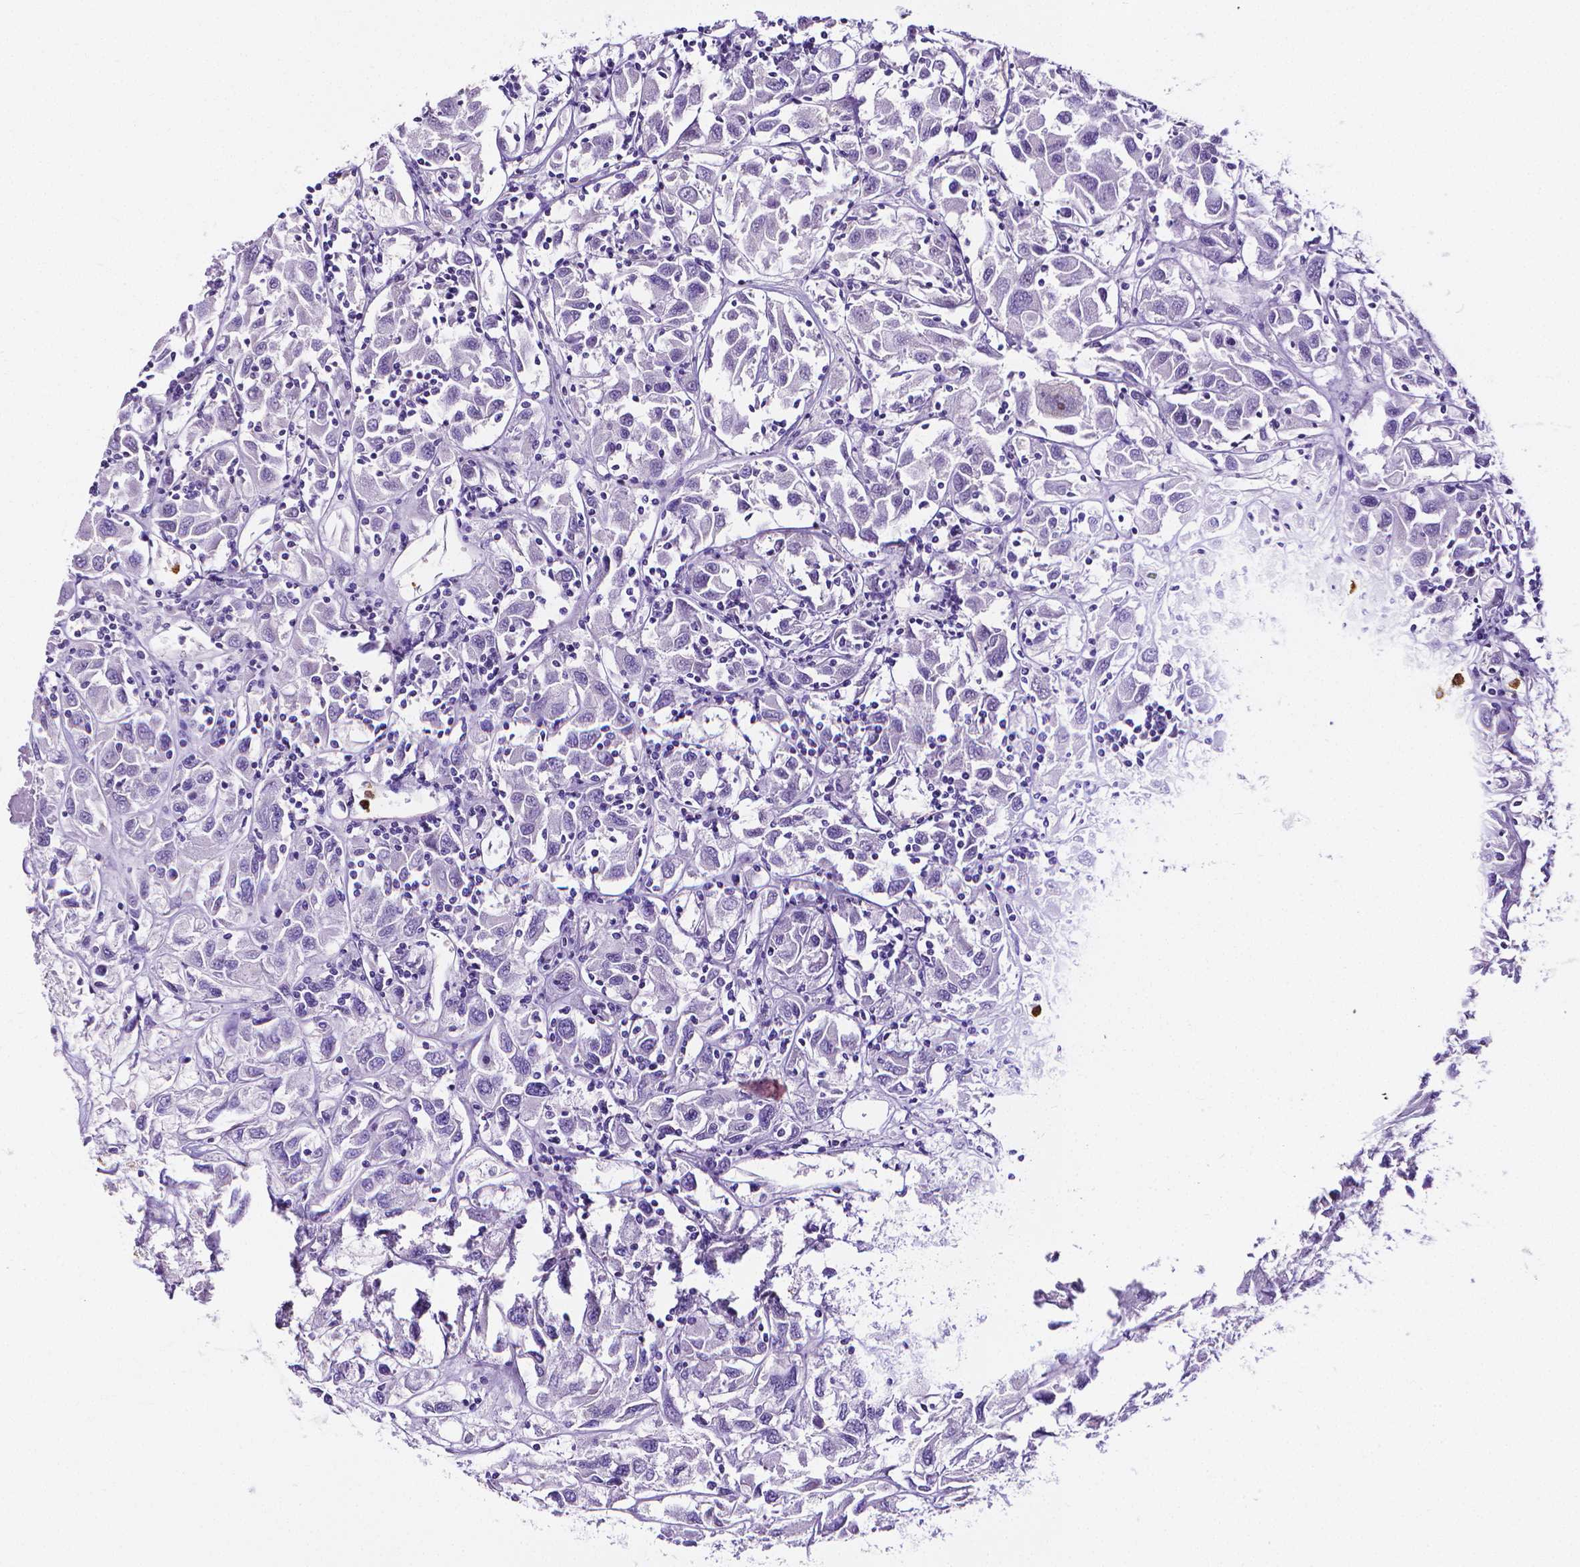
{"staining": {"intensity": "negative", "quantity": "none", "location": "none"}, "tissue": "renal cancer", "cell_type": "Tumor cells", "image_type": "cancer", "snomed": [{"axis": "morphology", "description": "Adenocarcinoma, NOS"}, {"axis": "topography", "description": "Kidney"}], "caption": "A photomicrograph of human renal cancer is negative for staining in tumor cells.", "gene": "MMP9", "patient": {"sex": "female", "age": 76}}